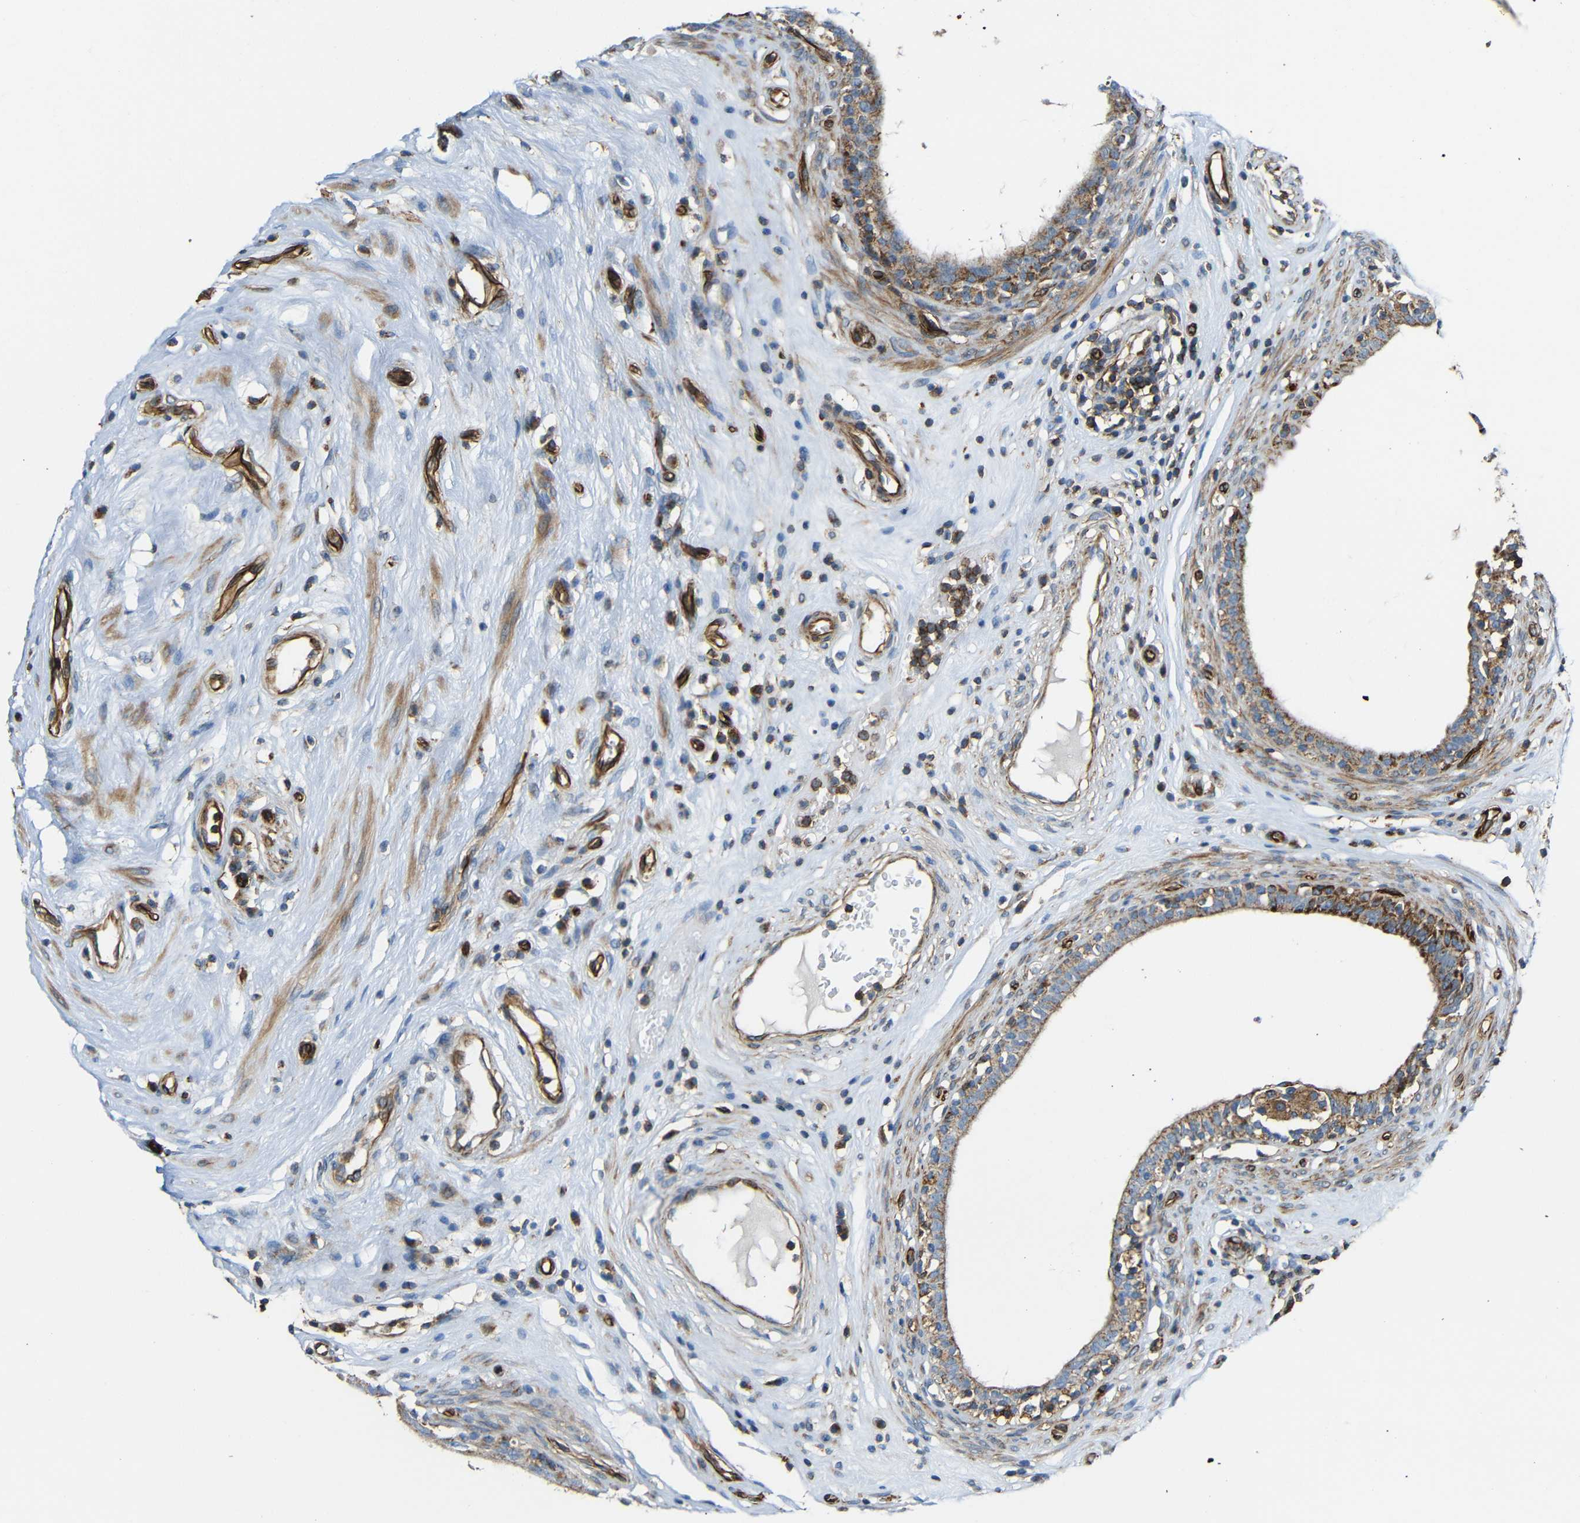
{"staining": {"intensity": "moderate", "quantity": ">75%", "location": "cytoplasmic/membranous"}, "tissue": "epididymis", "cell_type": "Glandular cells", "image_type": "normal", "snomed": [{"axis": "morphology", "description": "Normal tissue, NOS"}, {"axis": "morphology", "description": "Inflammation, NOS"}, {"axis": "topography", "description": "Epididymis"}], "caption": "Protein analysis of benign epididymis demonstrates moderate cytoplasmic/membranous staining in about >75% of glandular cells.", "gene": "IGSF10", "patient": {"sex": "male", "age": 84}}